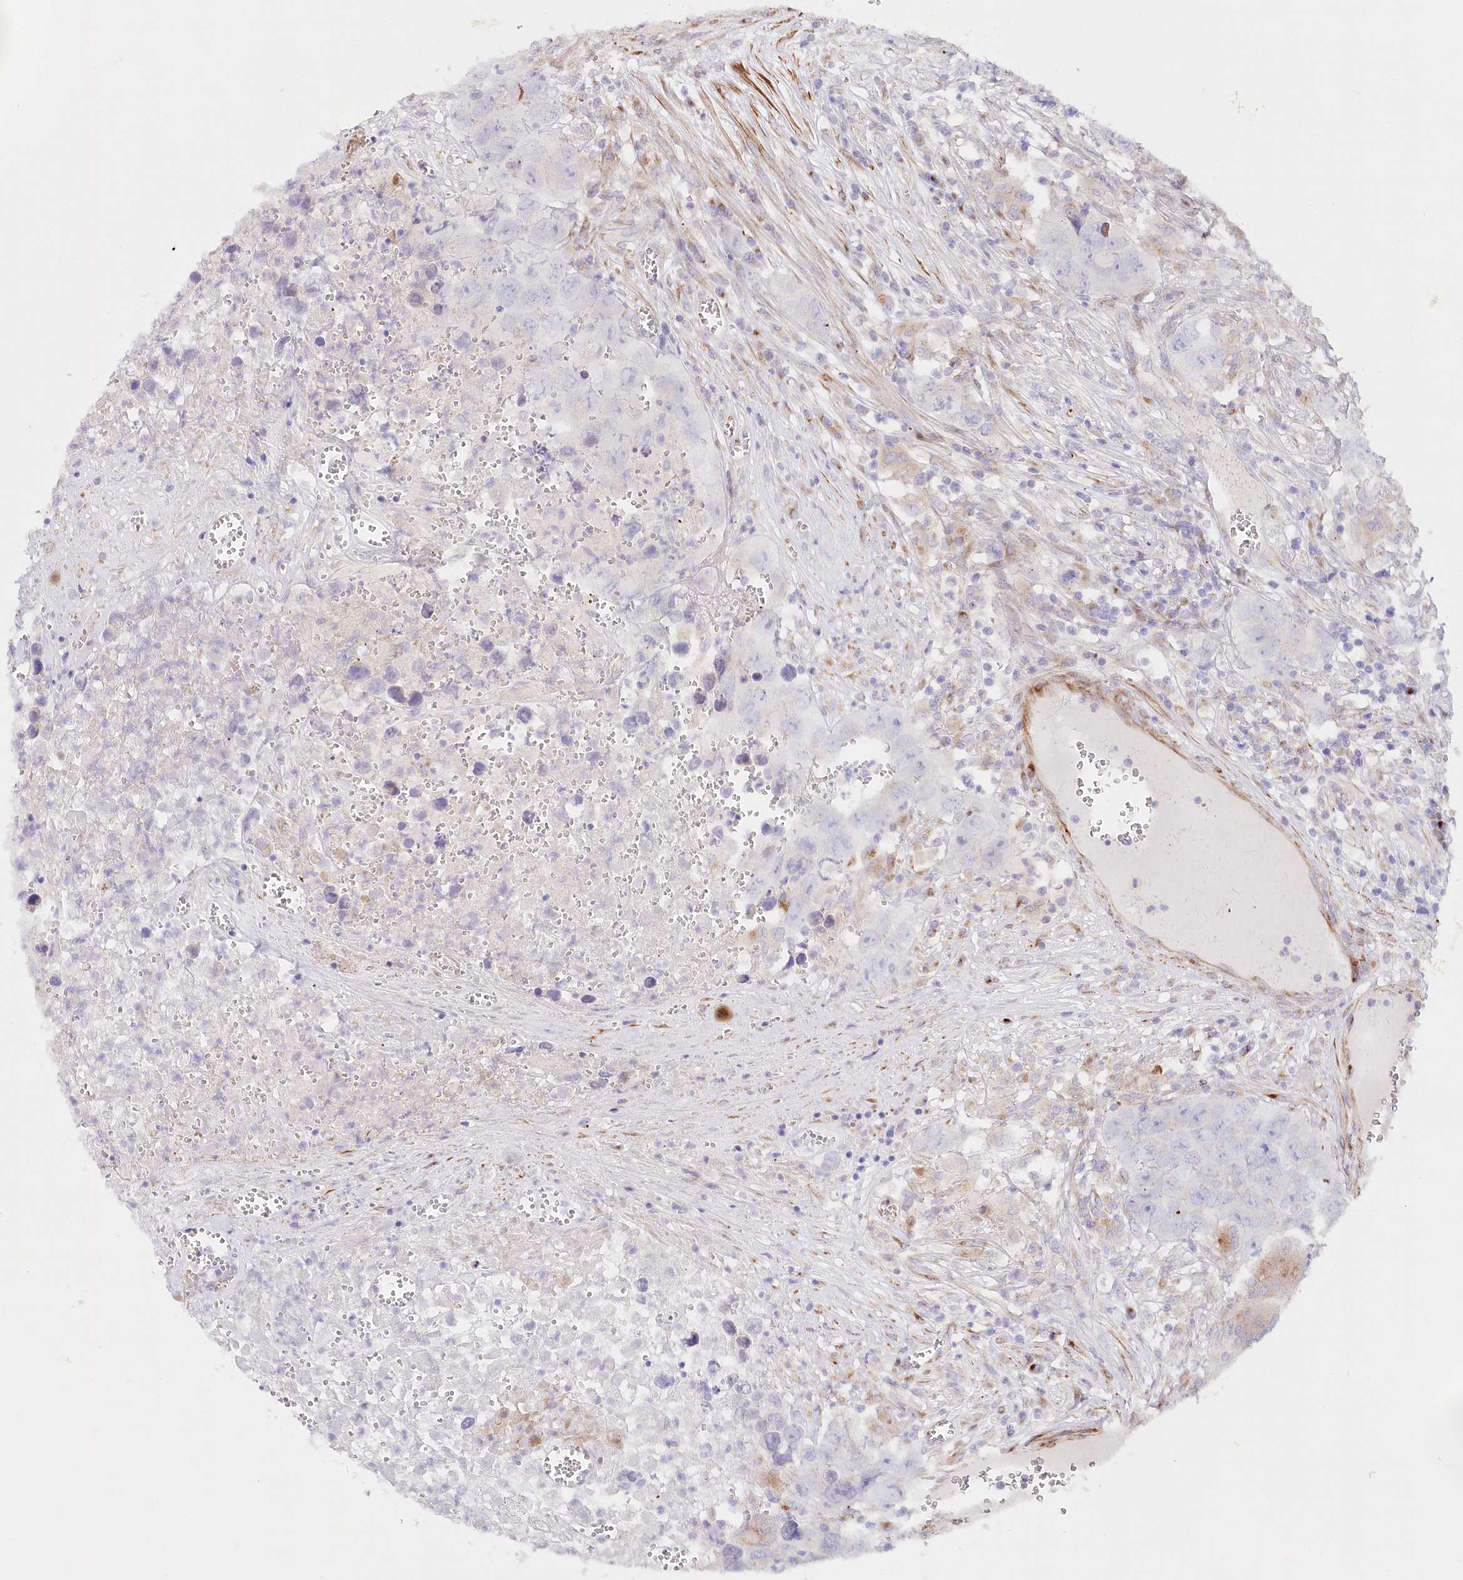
{"staining": {"intensity": "negative", "quantity": "none", "location": "none"}, "tissue": "testis cancer", "cell_type": "Tumor cells", "image_type": "cancer", "snomed": [{"axis": "morphology", "description": "Seminoma, NOS"}, {"axis": "morphology", "description": "Carcinoma, Embryonal, NOS"}, {"axis": "topography", "description": "Testis"}], "caption": "Tumor cells show no significant protein positivity in testis seminoma. (Stains: DAB (3,3'-diaminobenzidine) immunohistochemistry (IHC) with hematoxylin counter stain, Microscopy: brightfield microscopy at high magnification).", "gene": "ABRAXAS2", "patient": {"sex": "male", "age": 43}}